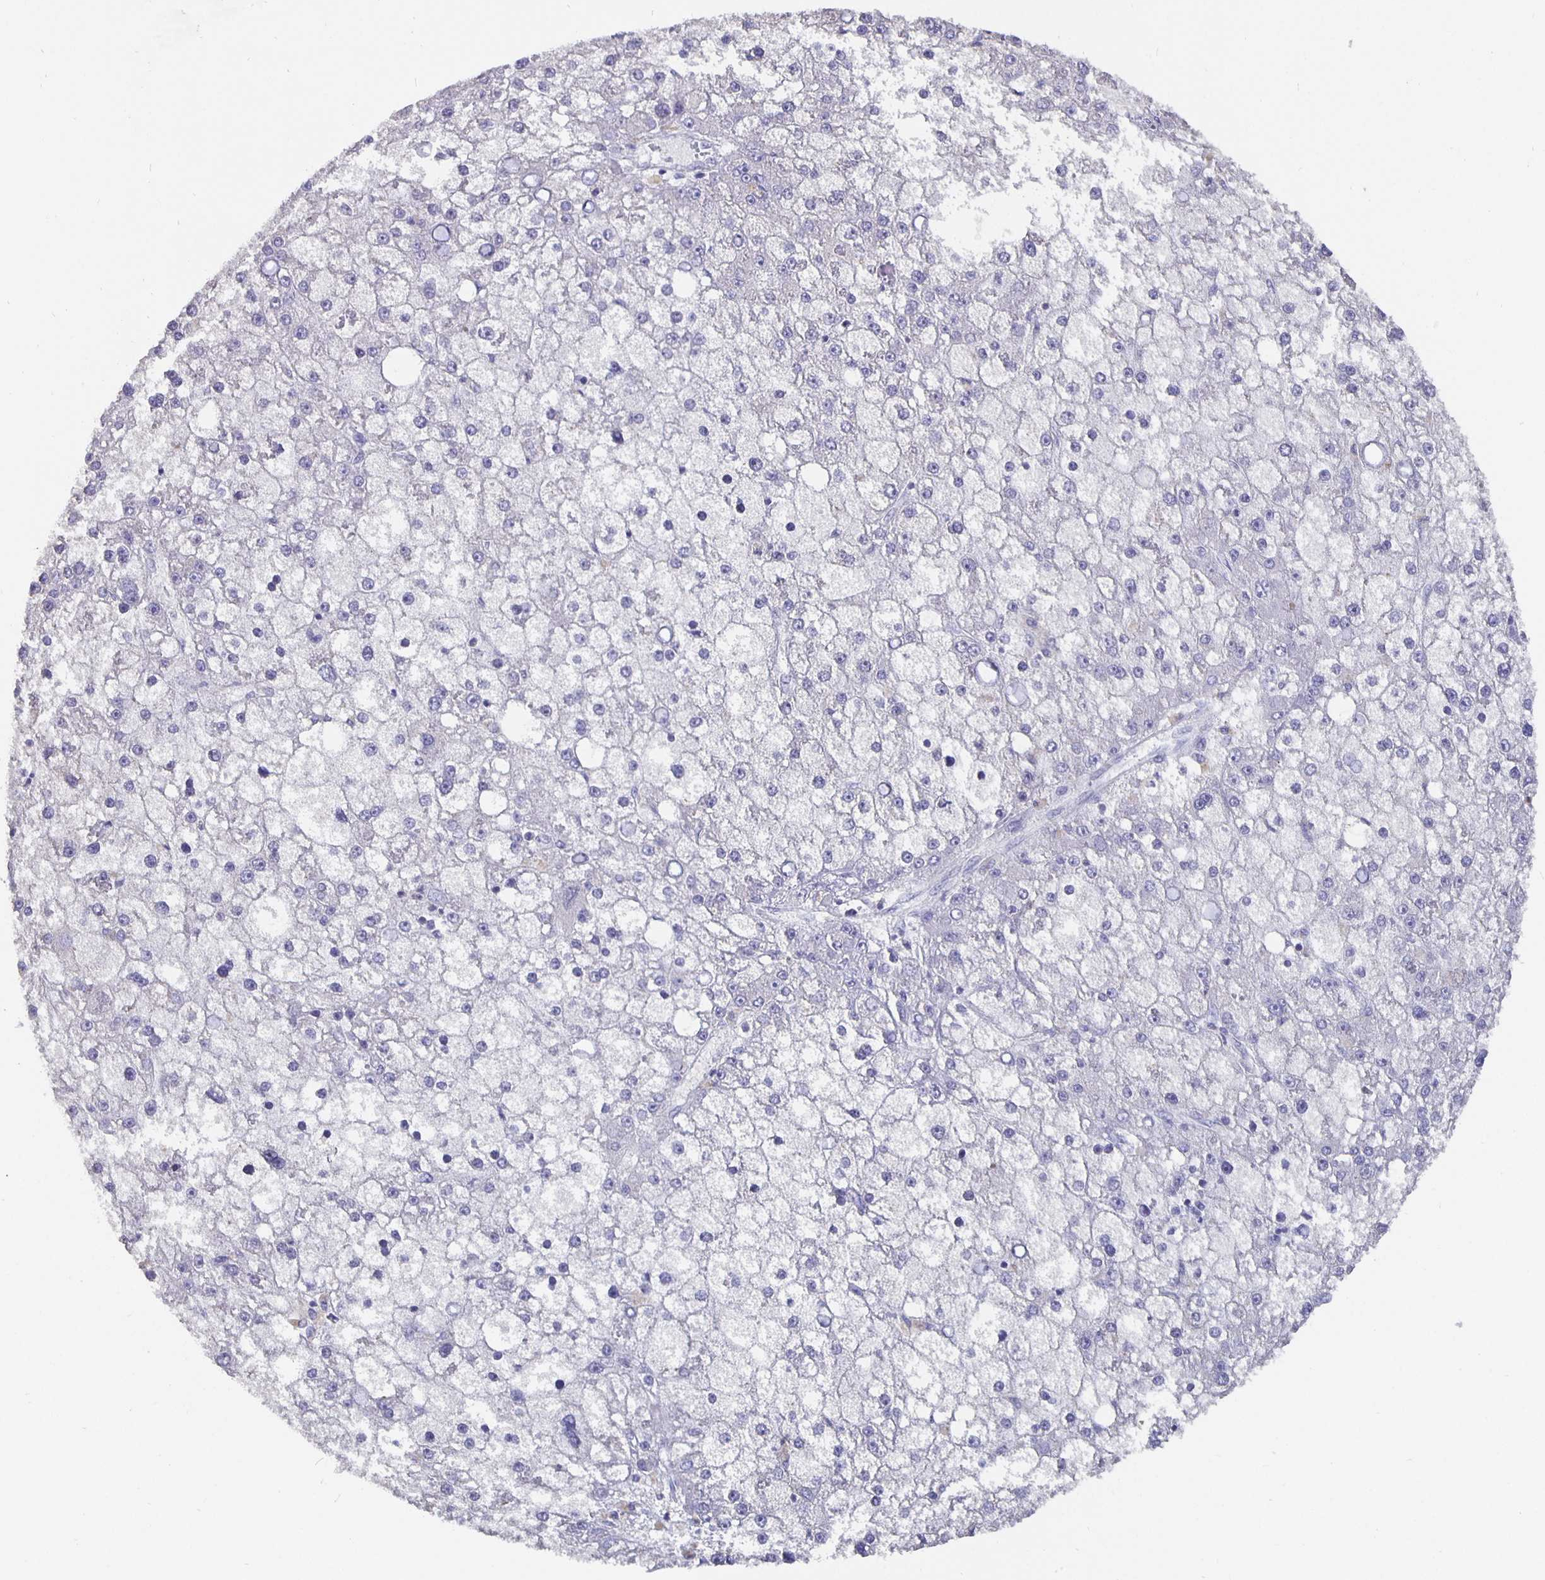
{"staining": {"intensity": "negative", "quantity": "none", "location": "none"}, "tissue": "liver cancer", "cell_type": "Tumor cells", "image_type": "cancer", "snomed": [{"axis": "morphology", "description": "Carcinoma, Hepatocellular, NOS"}, {"axis": "topography", "description": "Liver"}], "caption": "Tumor cells show no significant positivity in liver cancer. (DAB immunohistochemistry (IHC), high magnification).", "gene": "CFAP74", "patient": {"sex": "male", "age": 67}}